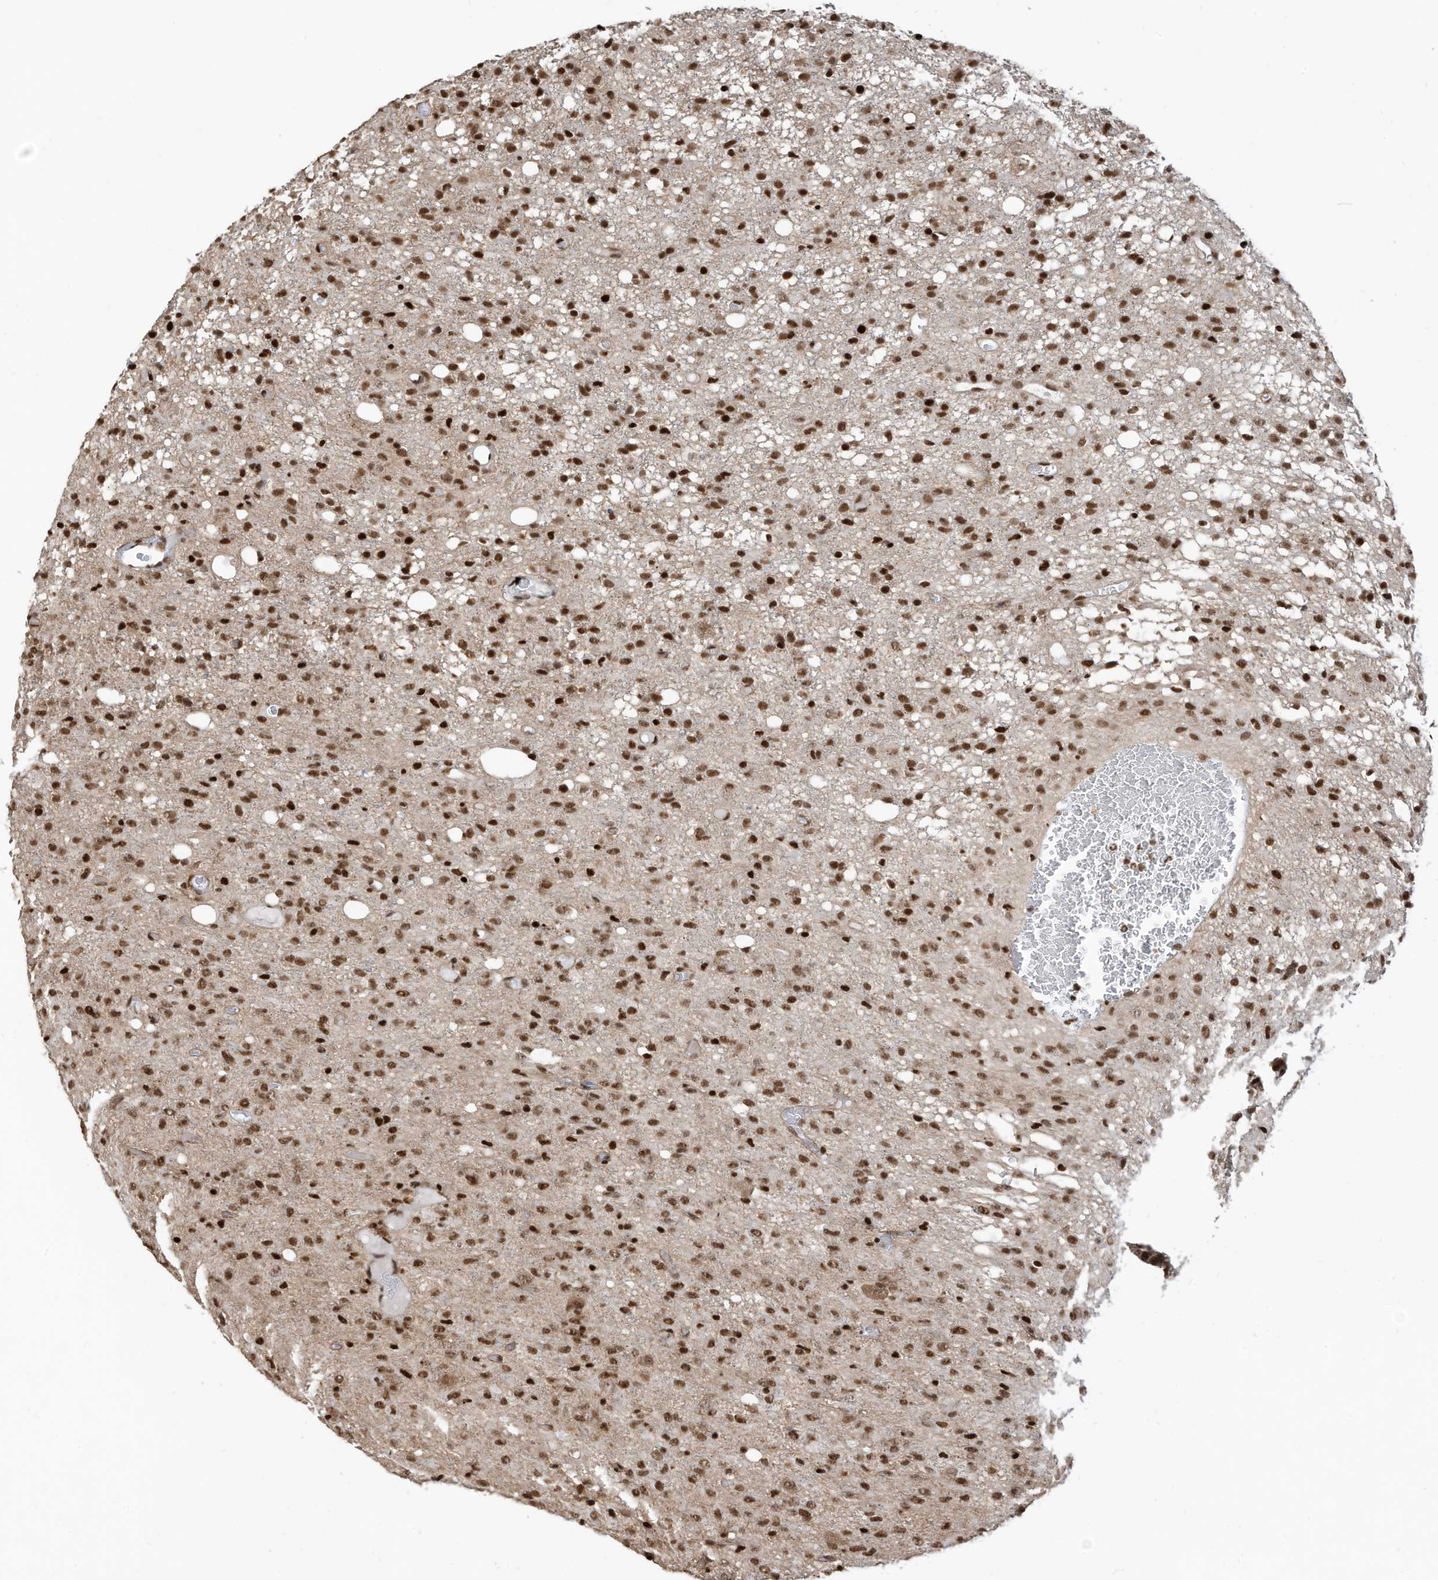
{"staining": {"intensity": "moderate", "quantity": ">75%", "location": "nuclear"}, "tissue": "glioma", "cell_type": "Tumor cells", "image_type": "cancer", "snomed": [{"axis": "morphology", "description": "Glioma, malignant, High grade"}, {"axis": "topography", "description": "Brain"}], "caption": "Immunohistochemistry photomicrograph of neoplastic tissue: malignant glioma (high-grade) stained using IHC shows medium levels of moderate protein expression localized specifically in the nuclear of tumor cells, appearing as a nuclear brown color.", "gene": "SAMD15", "patient": {"sex": "female", "age": 59}}